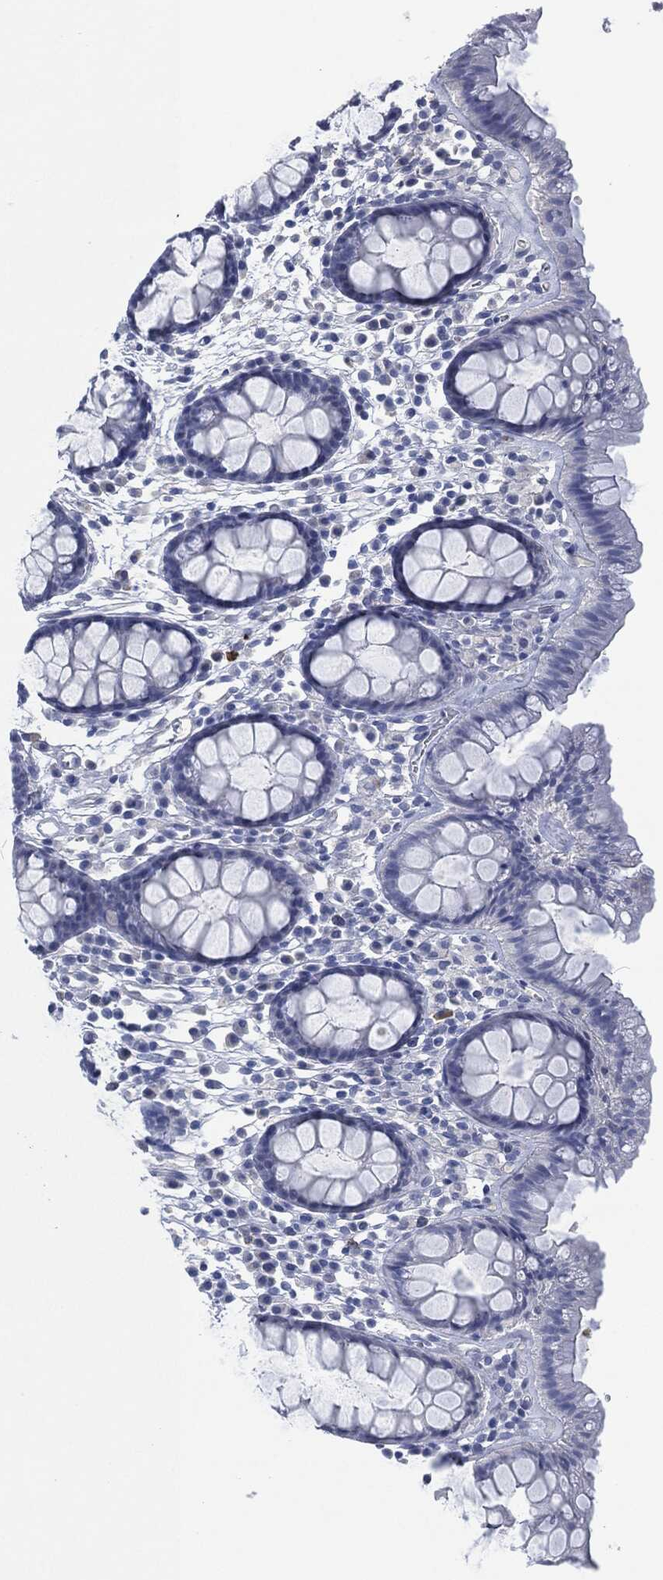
{"staining": {"intensity": "negative", "quantity": "none", "location": "none"}, "tissue": "colon", "cell_type": "Endothelial cells", "image_type": "normal", "snomed": [{"axis": "morphology", "description": "Normal tissue, NOS"}, {"axis": "topography", "description": "Colon"}], "caption": "Endothelial cells show no significant expression in unremarkable colon. (Brightfield microscopy of DAB immunohistochemistry at high magnification).", "gene": "MPO", "patient": {"sex": "male", "age": 76}}